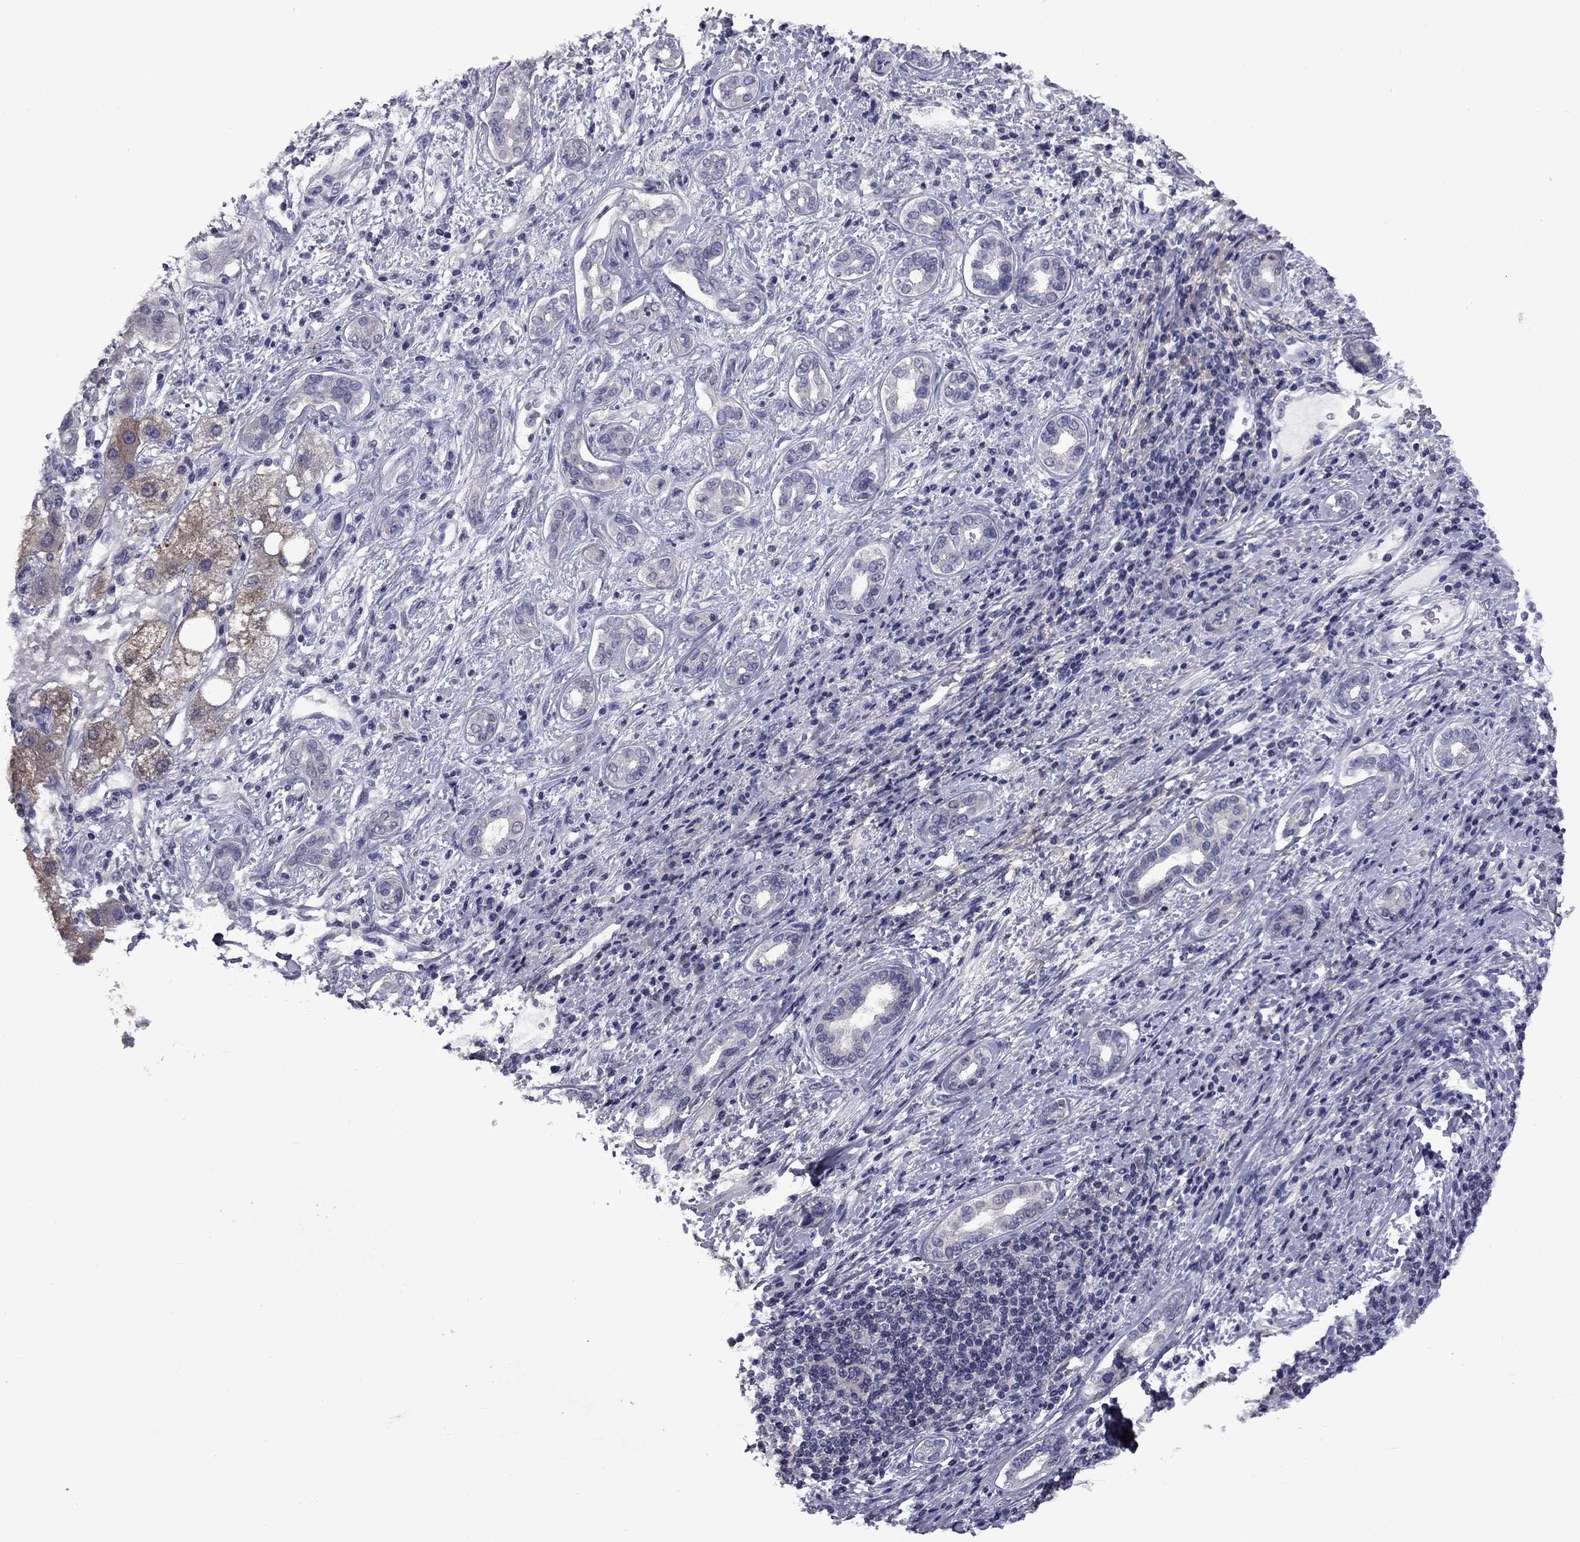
{"staining": {"intensity": "weak", "quantity": "25%-75%", "location": "cytoplasmic/membranous"}, "tissue": "liver cancer", "cell_type": "Tumor cells", "image_type": "cancer", "snomed": [{"axis": "morphology", "description": "Carcinoma, Hepatocellular, NOS"}, {"axis": "topography", "description": "Liver"}], "caption": "Immunohistochemical staining of human liver cancer demonstrates low levels of weak cytoplasmic/membranous protein positivity in approximately 25%-75% of tumor cells.", "gene": "SNTA1", "patient": {"sex": "male", "age": 65}}